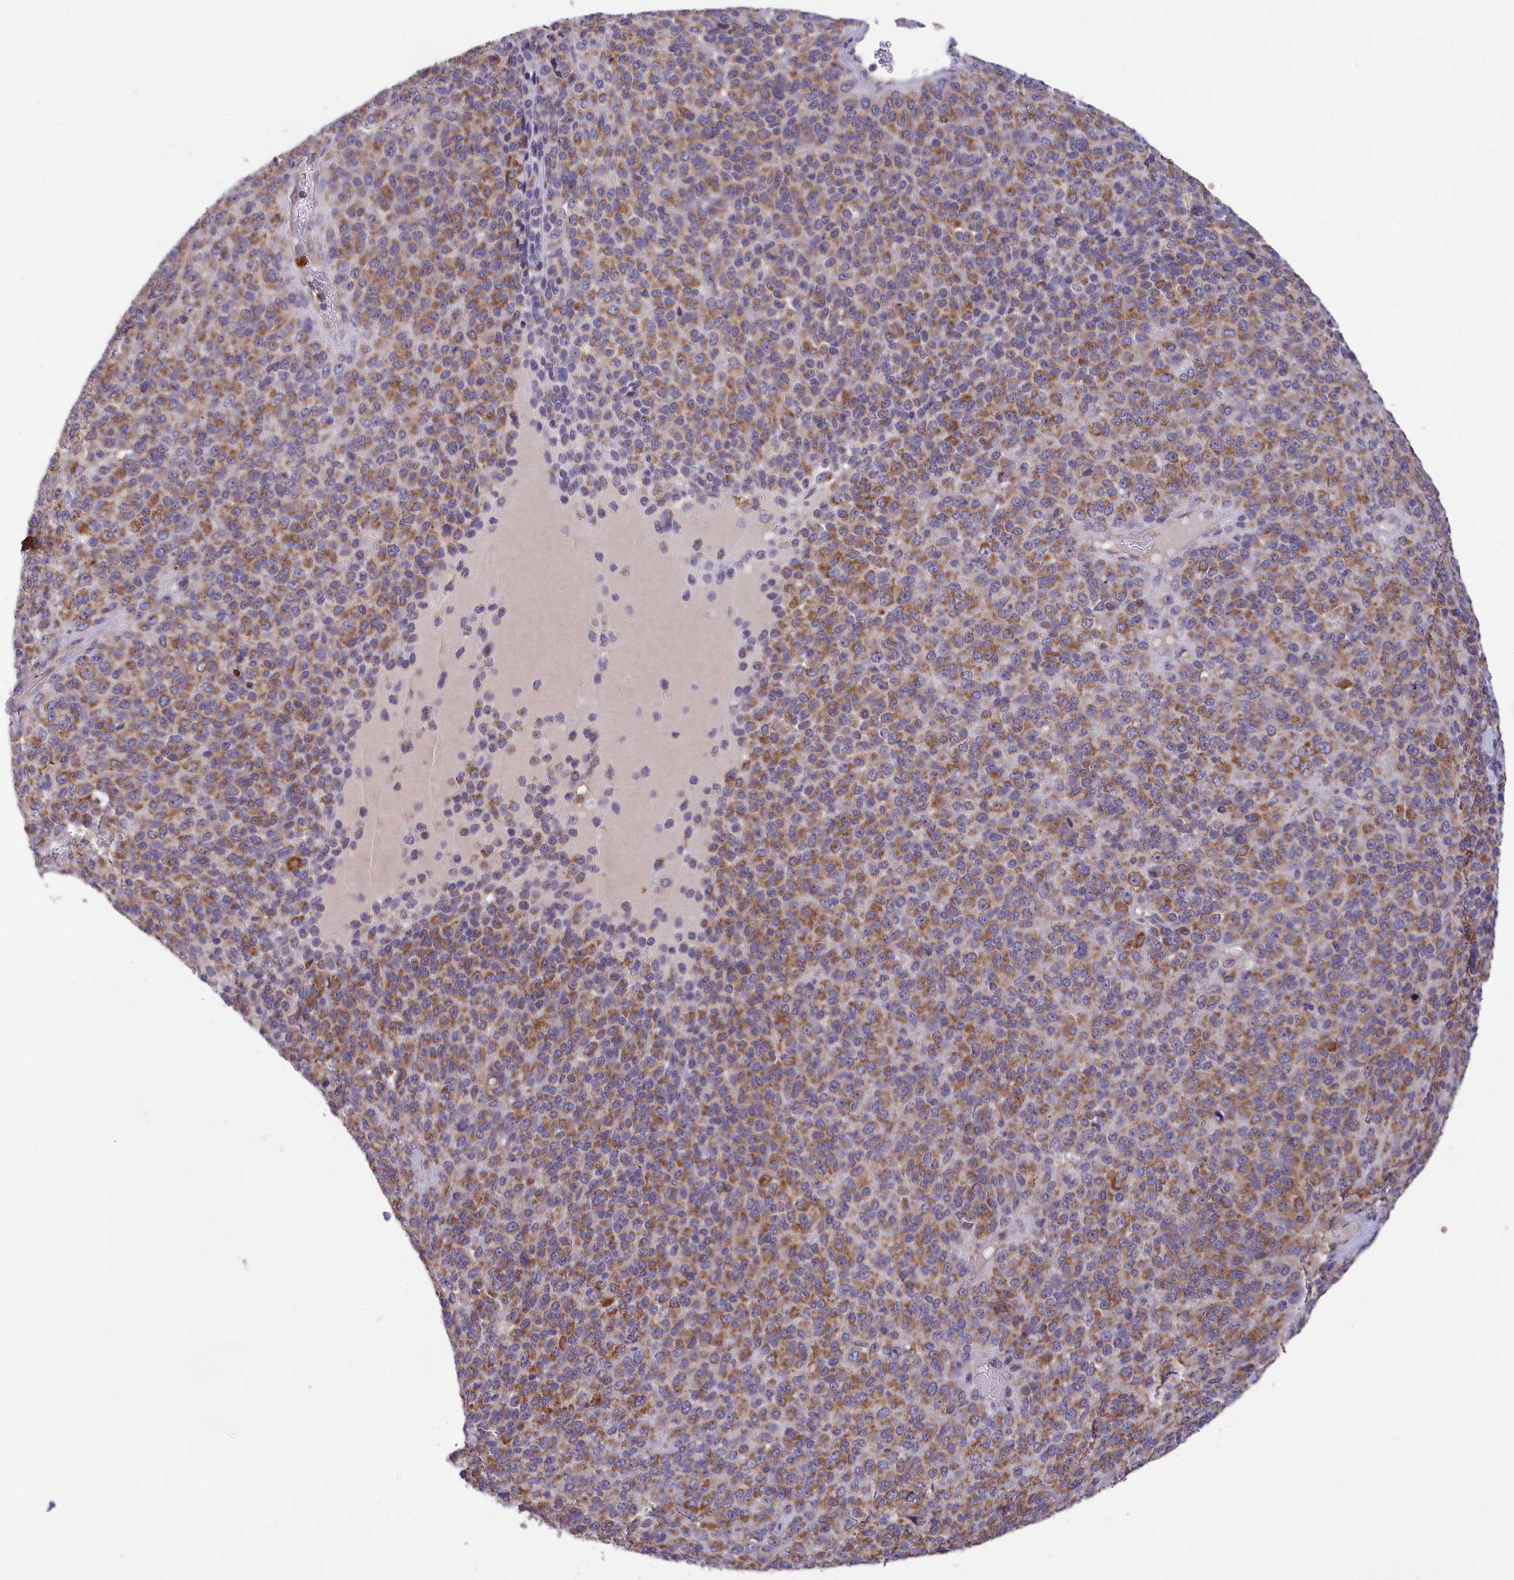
{"staining": {"intensity": "moderate", "quantity": ">75%", "location": "cytoplasmic/membranous"}, "tissue": "melanoma", "cell_type": "Tumor cells", "image_type": "cancer", "snomed": [{"axis": "morphology", "description": "Malignant melanoma, Metastatic site"}, {"axis": "topography", "description": "Brain"}], "caption": "Immunohistochemical staining of malignant melanoma (metastatic site) demonstrates moderate cytoplasmic/membranous protein positivity in approximately >75% of tumor cells.", "gene": "PKHD1L1", "patient": {"sex": "female", "age": 56}}